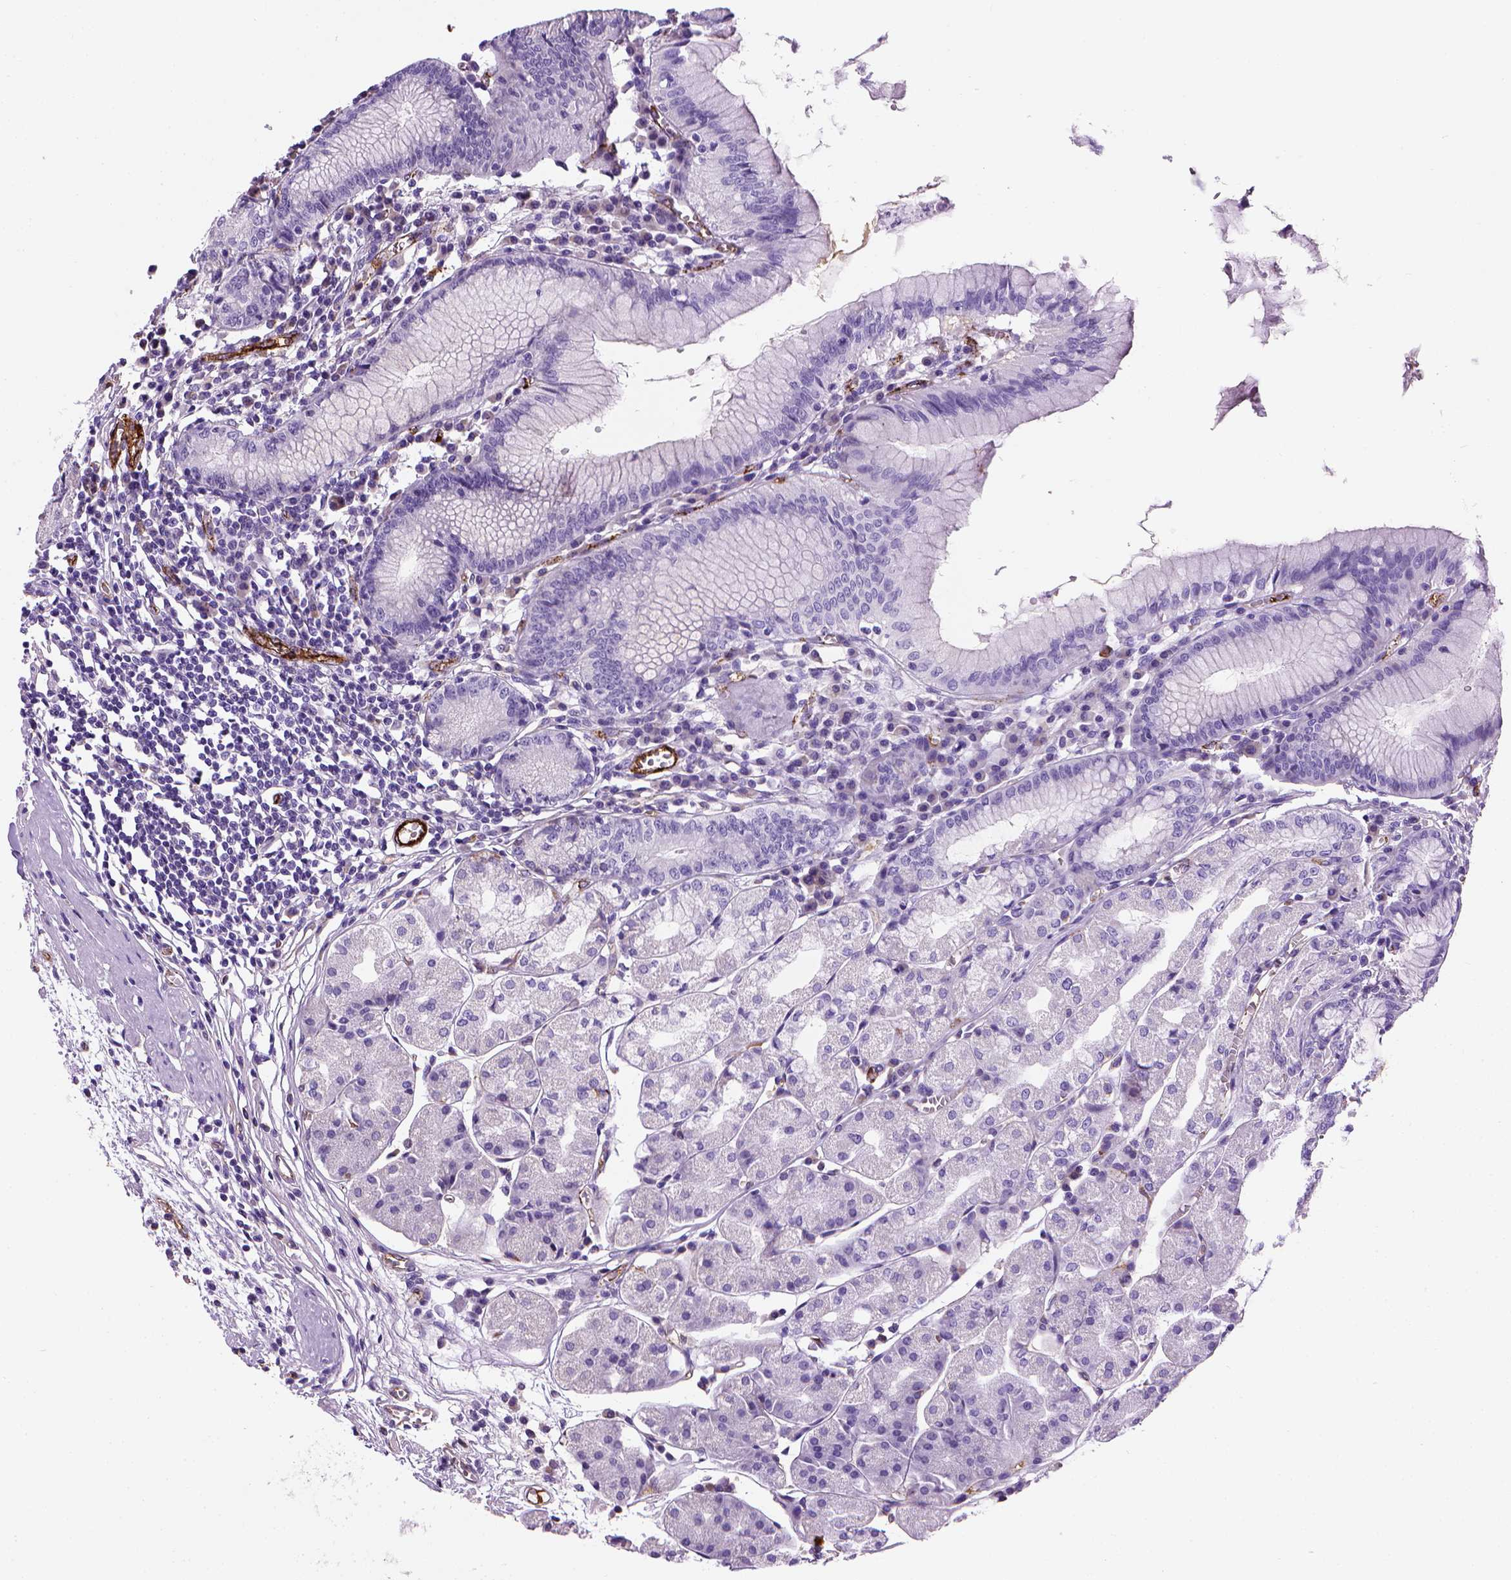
{"staining": {"intensity": "negative", "quantity": "none", "location": "none"}, "tissue": "stomach", "cell_type": "Glandular cells", "image_type": "normal", "snomed": [{"axis": "morphology", "description": "Normal tissue, NOS"}, {"axis": "topography", "description": "Stomach"}], "caption": "This is an immunohistochemistry (IHC) photomicrograph of normal stomach. There is no expression in glandular cells.", "gene": "VWF", "patient": {"sex": "male", "age": 55}}